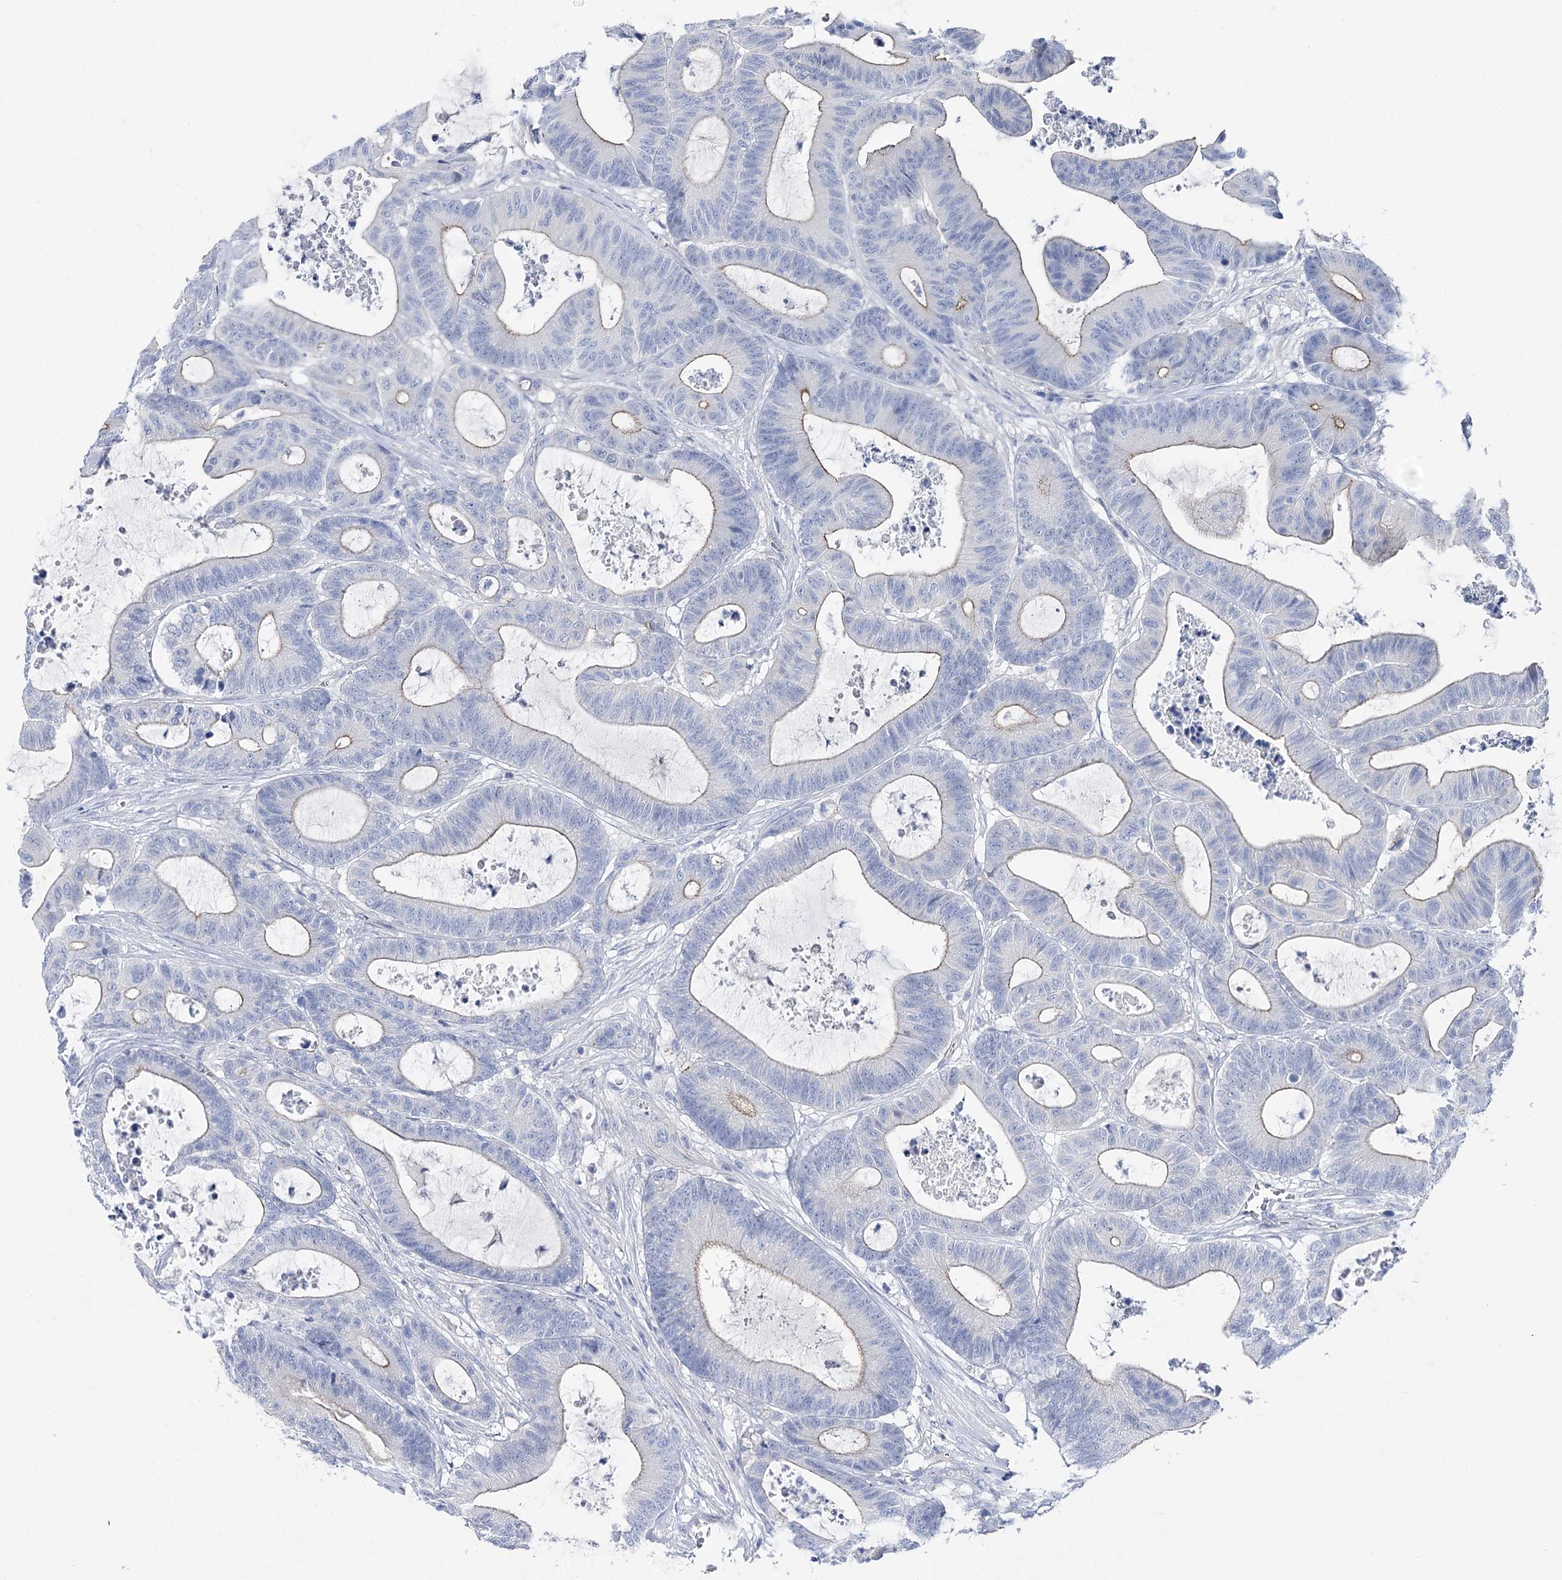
{"staining": {"intensity": "weak", "quantity": "<25%", "location": "cytoplasmic/membranous"}, "tissue": "colorectal cancer", "cell_type": "Tumor cells", "image_type": "cancer", "snomed": [{"axis": "morphology", "description": "Adenocarcinoma, NOS"}, {"axis": "topography", "description": "Colon"}], "caption": "Colorectal adenocarcinoma was stained to show a protein in brown. There is no significant positivity in tumor cells.", "gene": "NRAP", "patient": {"sex": "female", "age": 84}}